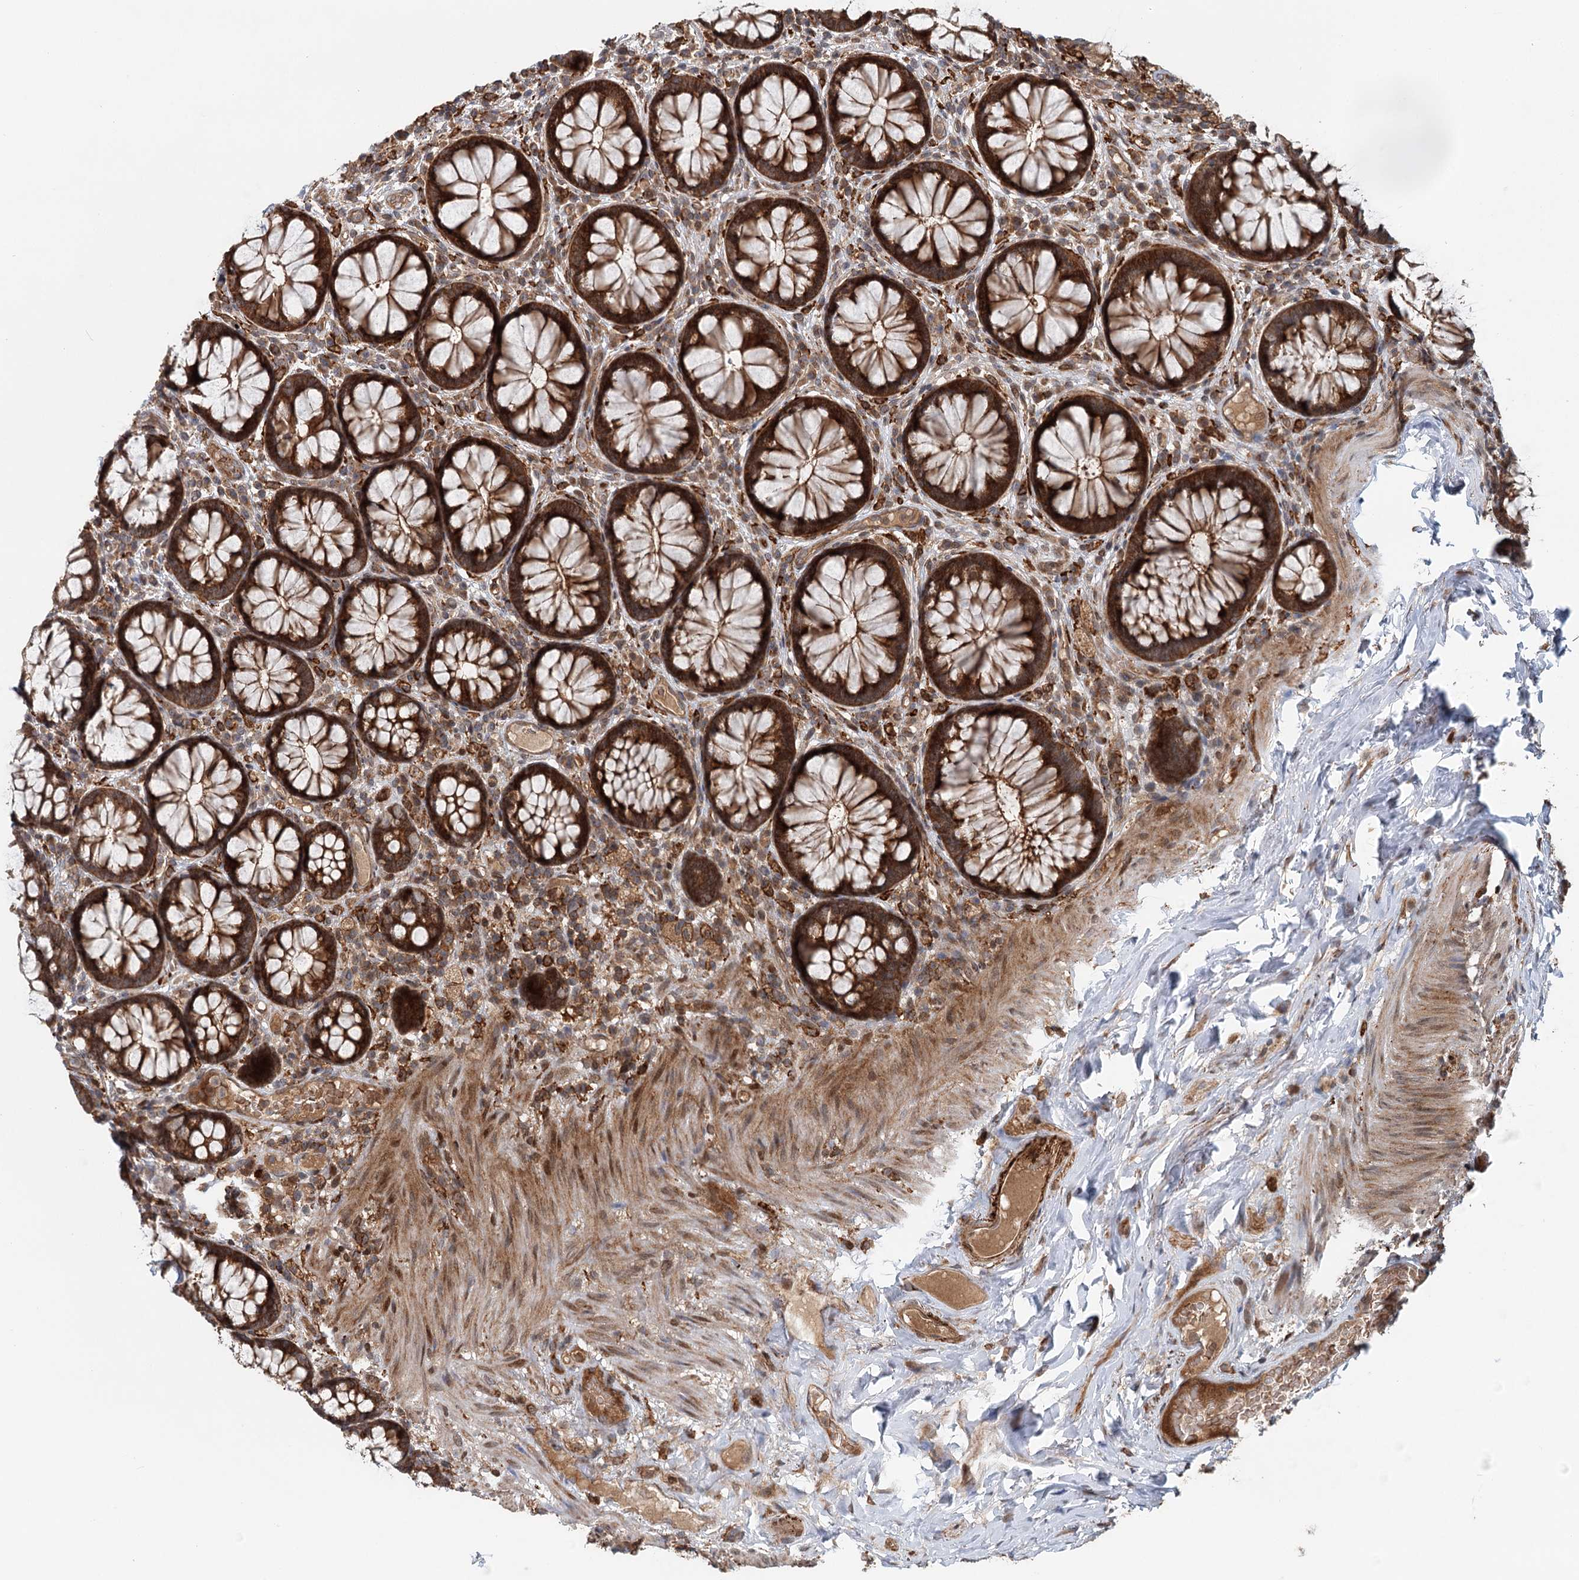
{"staining": {"intensity": "strong", "quantity": ">75%", "location": "cytoplasmic/membranous"}, "tissue": "rectum", "cell_type": "Glandular cells", "image_type": "normal", "snomed": [{"axis": "morphology", "description": "Normal tissue, NOS"}, {"axis": "topography", "description": "Rectum"}], "caption": "Immunohistochemical staining of normal rectum demonstrates >75% levels of strong cytoplasmic/membranous protein staining in approximately >75% of glandular cells. (DAB = brown stain, brightfield microscopy at high magnification).", "gene": "RNF111", "patient": {"sex": "male", "age": 83}}